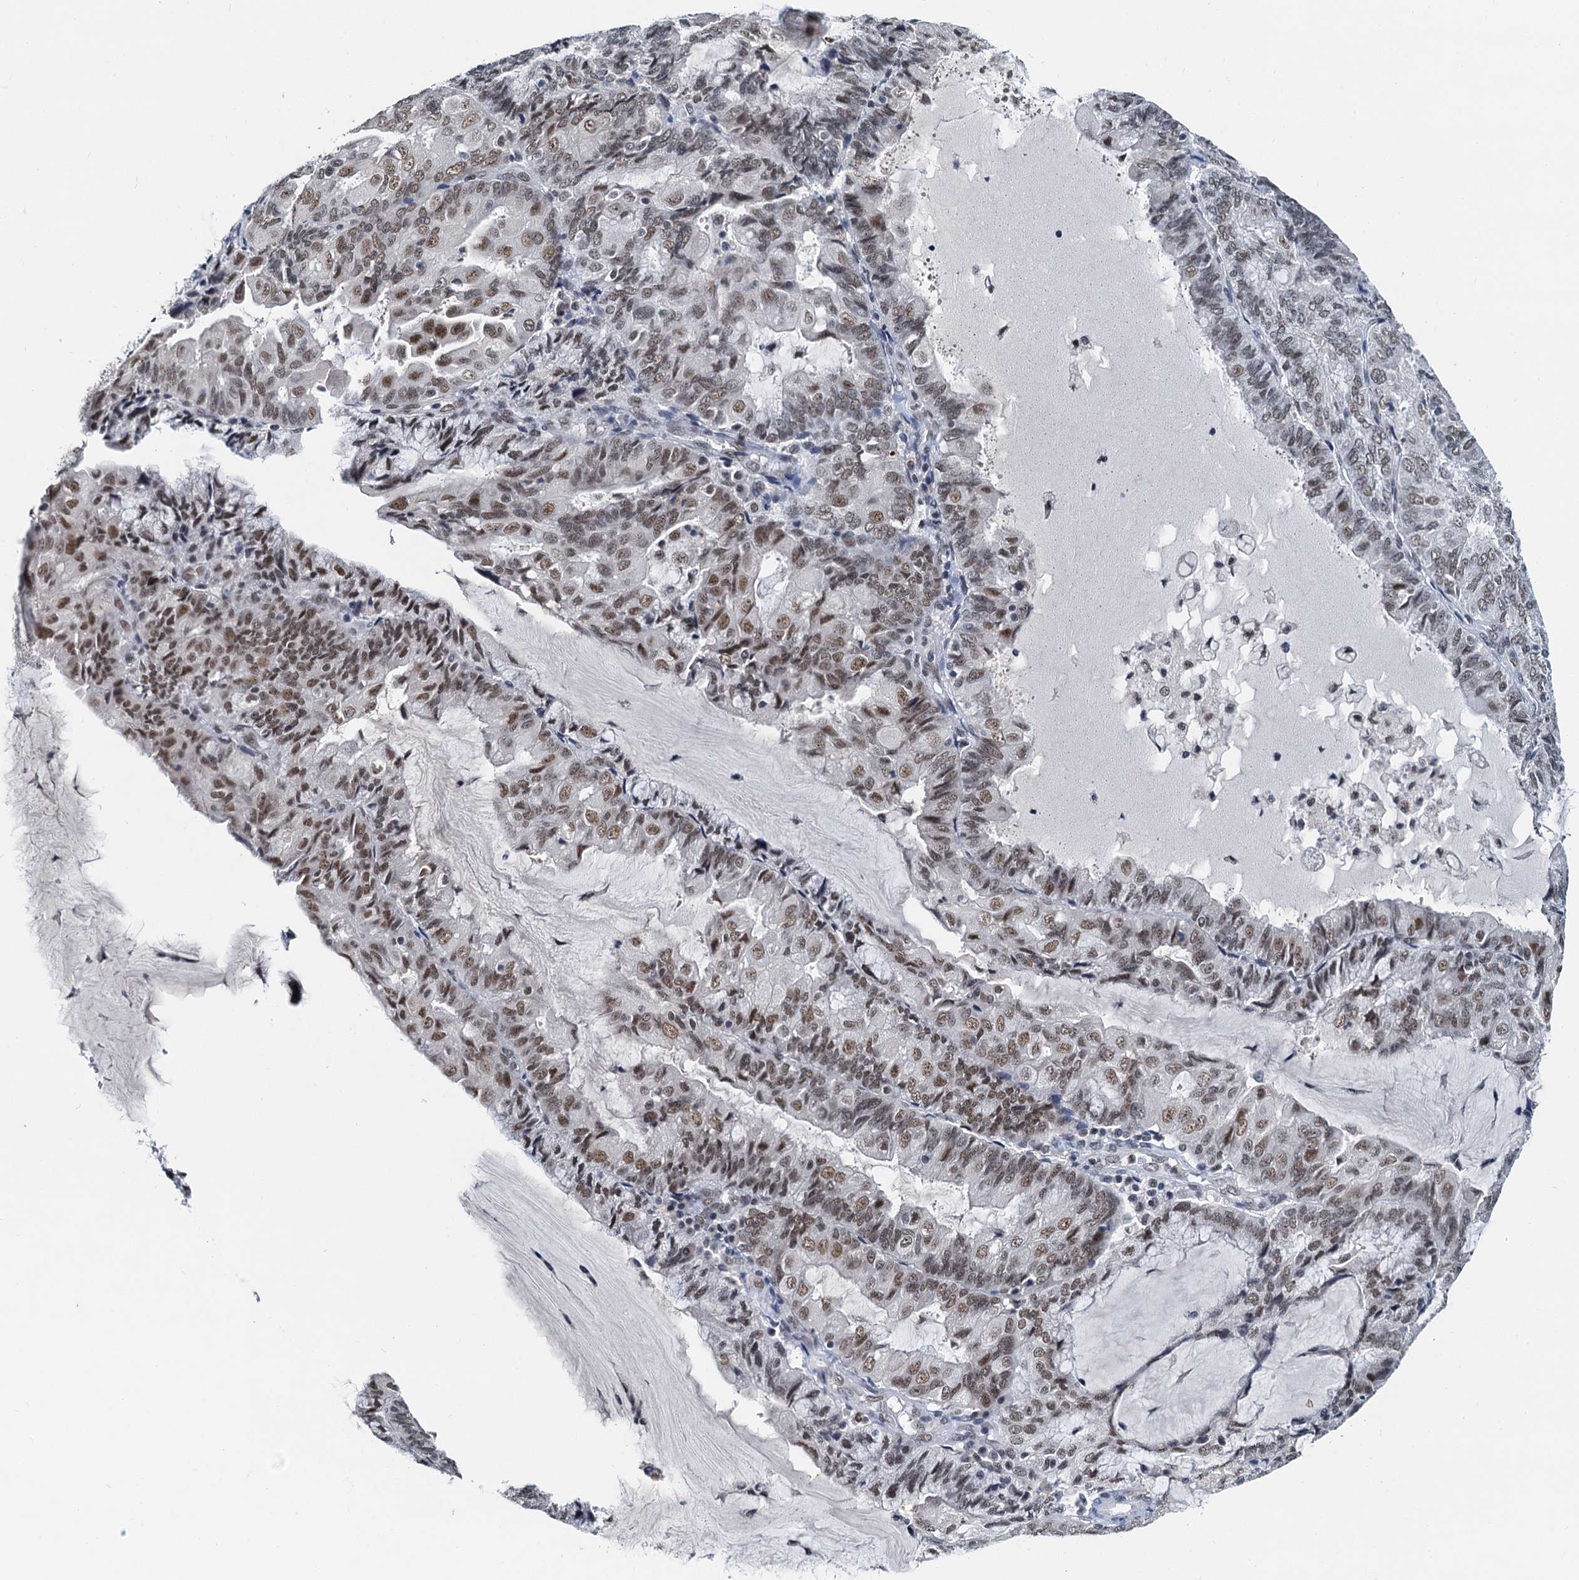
{"staining": {"intensity": "moderate", "quantity": ">75%", "location": "nuclear"}, "tissue": "endometrial cancer", "cell_type": "Tumor cells", "image_type": "cancer", "snomed": [{"axis": "morphology", "description": "Adenocarcinoma, NOS"}, {"axis": "topography", "description": "Endometrium"}], "caption": "Protein expression analysis of endometrial adenocarcinoma shows moderate nuclear expression in about >75% of tumor cells.", "gene": "SNRPD1", "patient": {"sex": "female", "age": 81}}